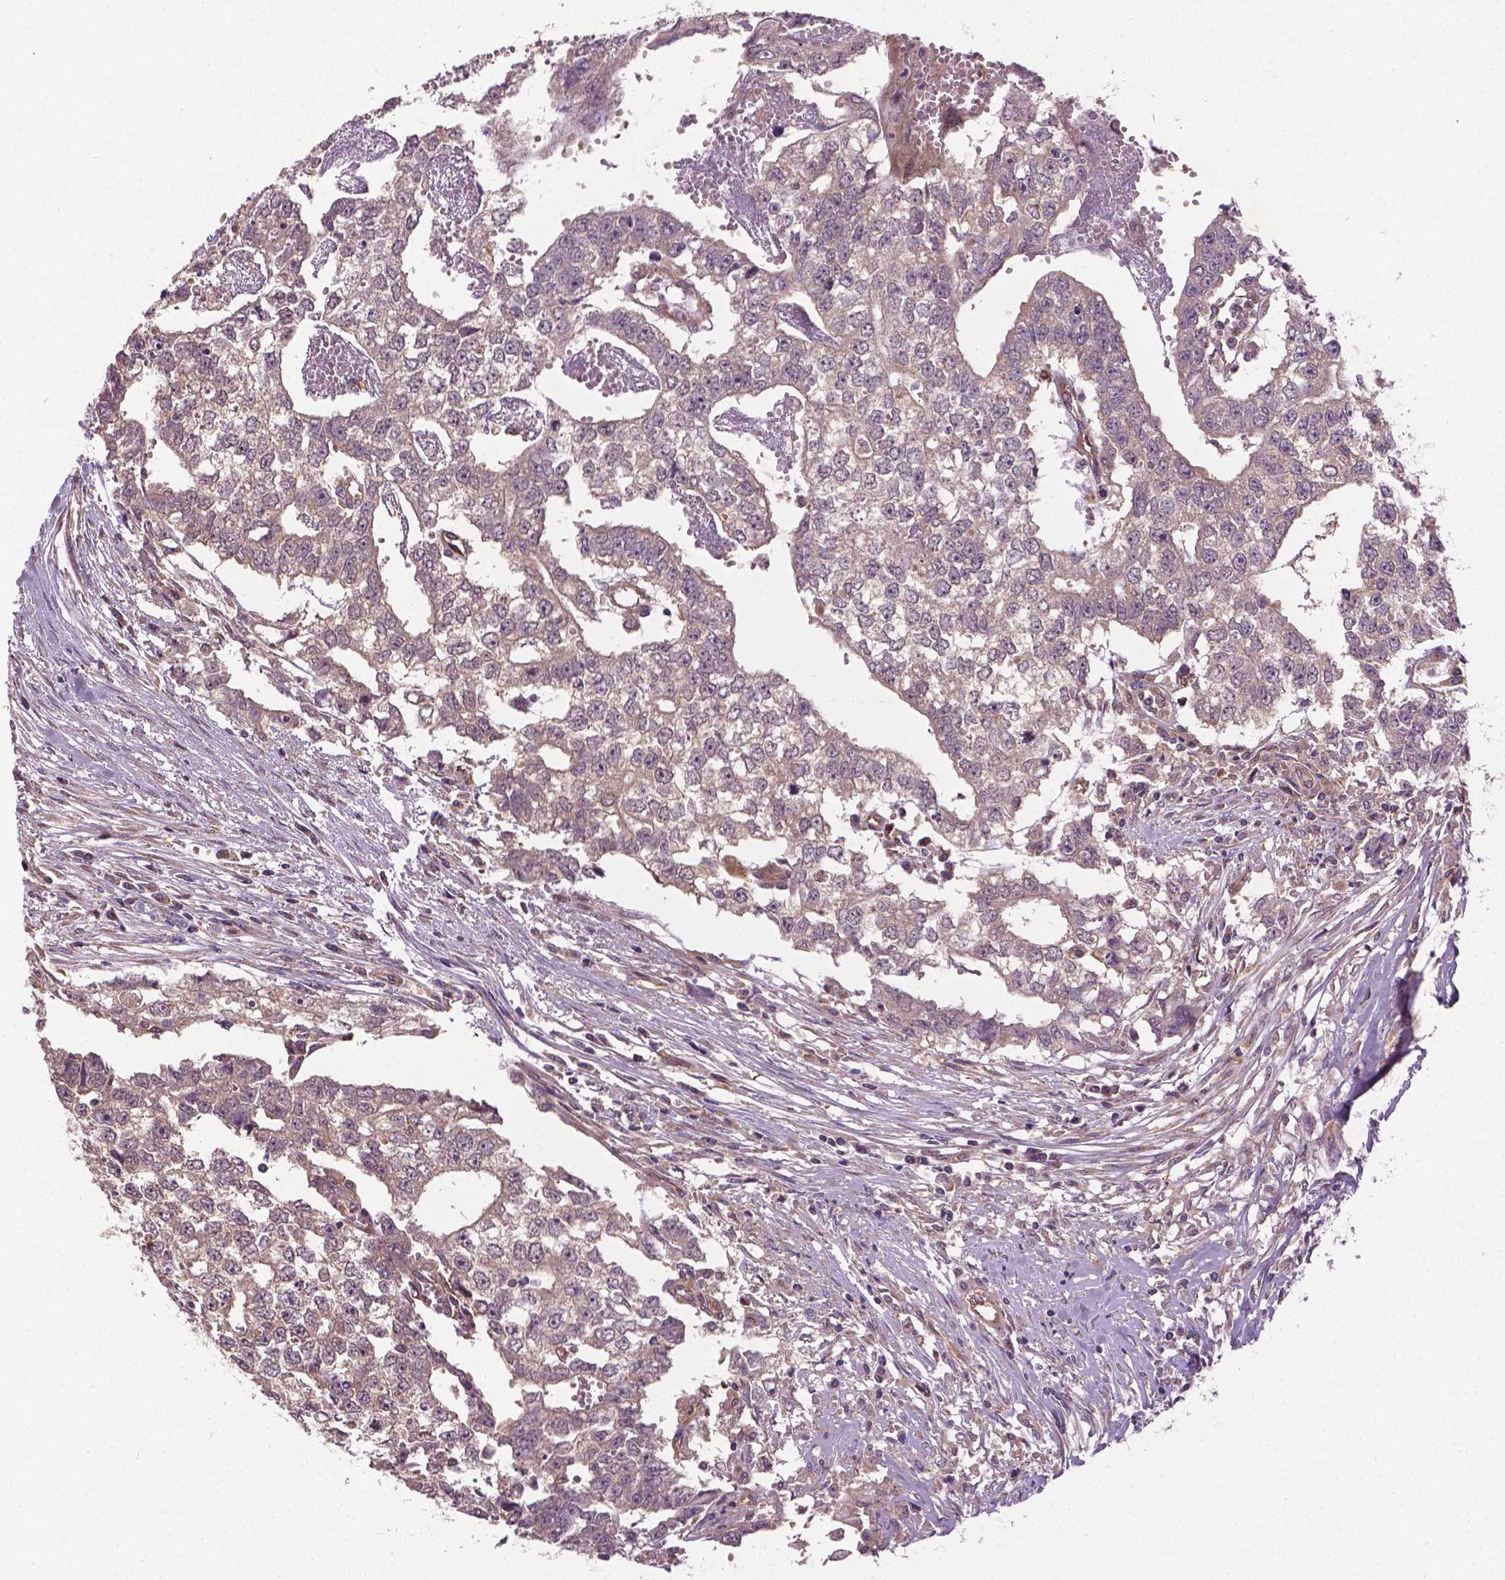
{"staining": {"intensity": "negative", "quantity": "none", "location": "none"}, "tissue": "testis cancer", "cell_type": "Tumor cells", "image_type": "cancer", "snomed": [{"axis": "morphology", "description": "Carcinoma, Embryonal, NOS"}, {"axis": "morphology", "description": "Teratoma, malignant, NOS"}, {"axis": "topography", "description": "Testis"}], "caption": "This is an immunohistochemistry (IHC) photomicrograph of testis cancer (embryonal carcinoma). There is no positivity in tumor cells.", "gene": "MZT1", "patient": {"sex": "male", "age": 24}}